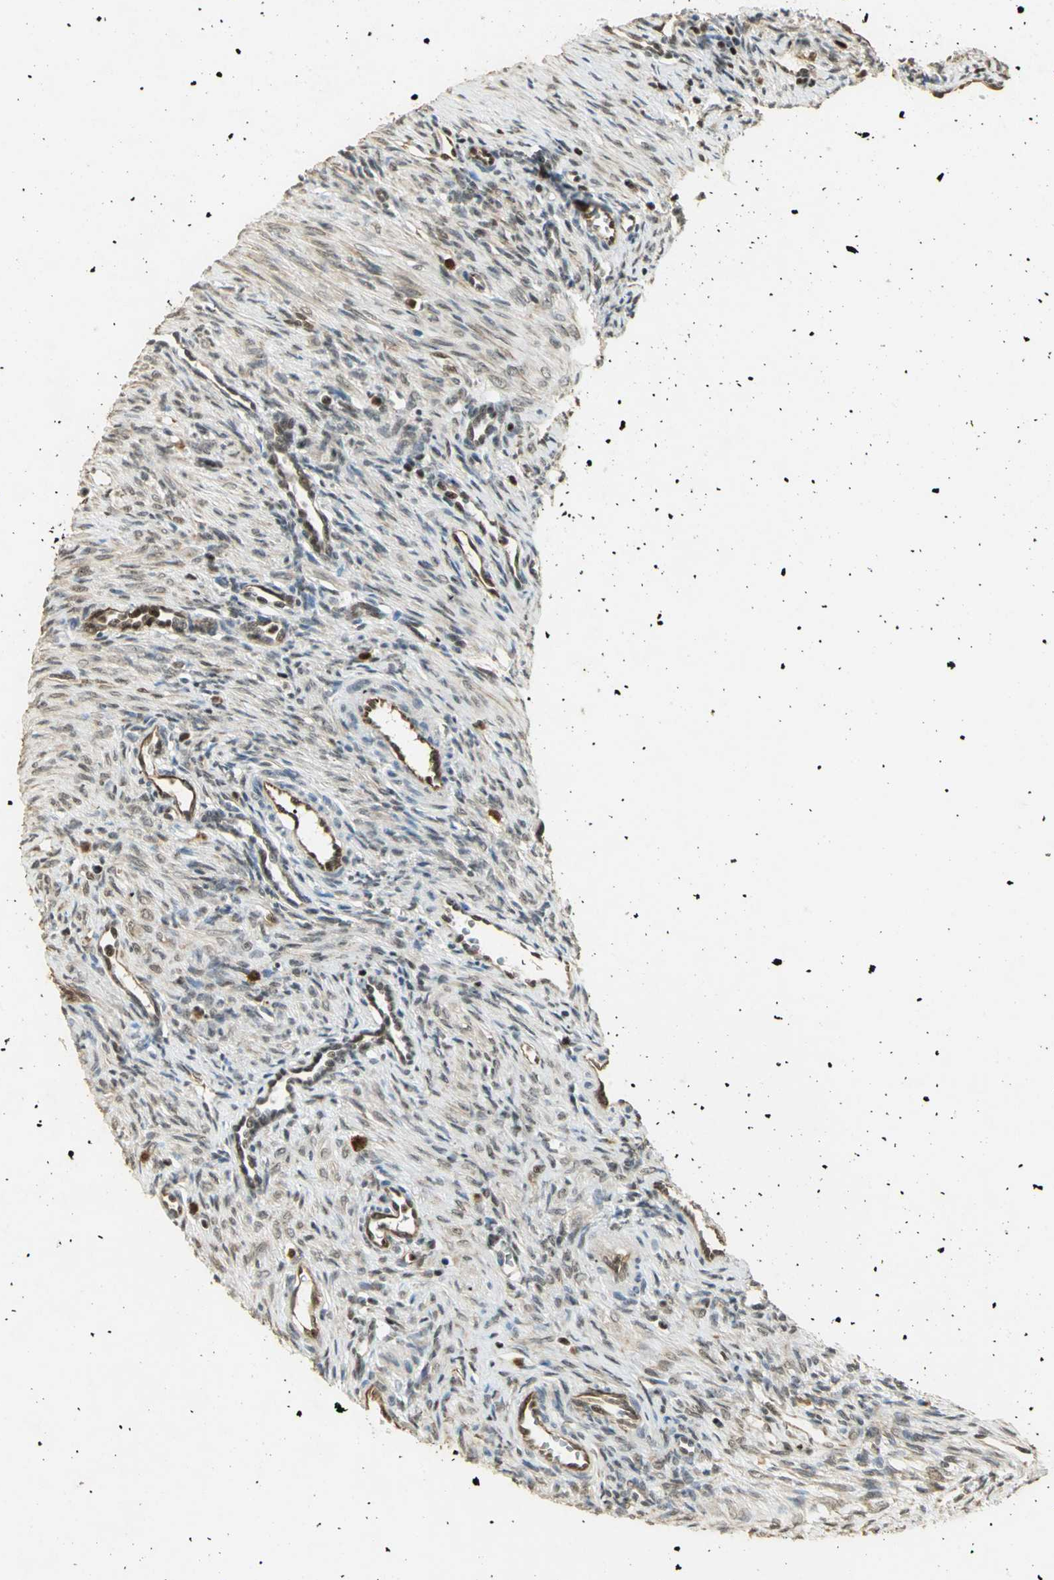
{"staining": {"intensity": "weak", "quantity": "25%-75%", "location": "nuclear"}, "tissue": "ovary", "cell_type": "Ovarian stroma cells", "image_type": "normal", "snomed": [{"axis": "morphology", "description": "Normal tissue, NOS"}, {"axis": "topography", "description": "Ovary"}], "caption": "Immunohistochemistry image of benign ovary: ovary stained using IHC reveals low levels of weak protein expression localized specifically in the nuclear of ovarian stroma cells, appearing as a nuclear brown color.", "gene": "ELF1", "patient": {"sex": "female", "age": 33}}